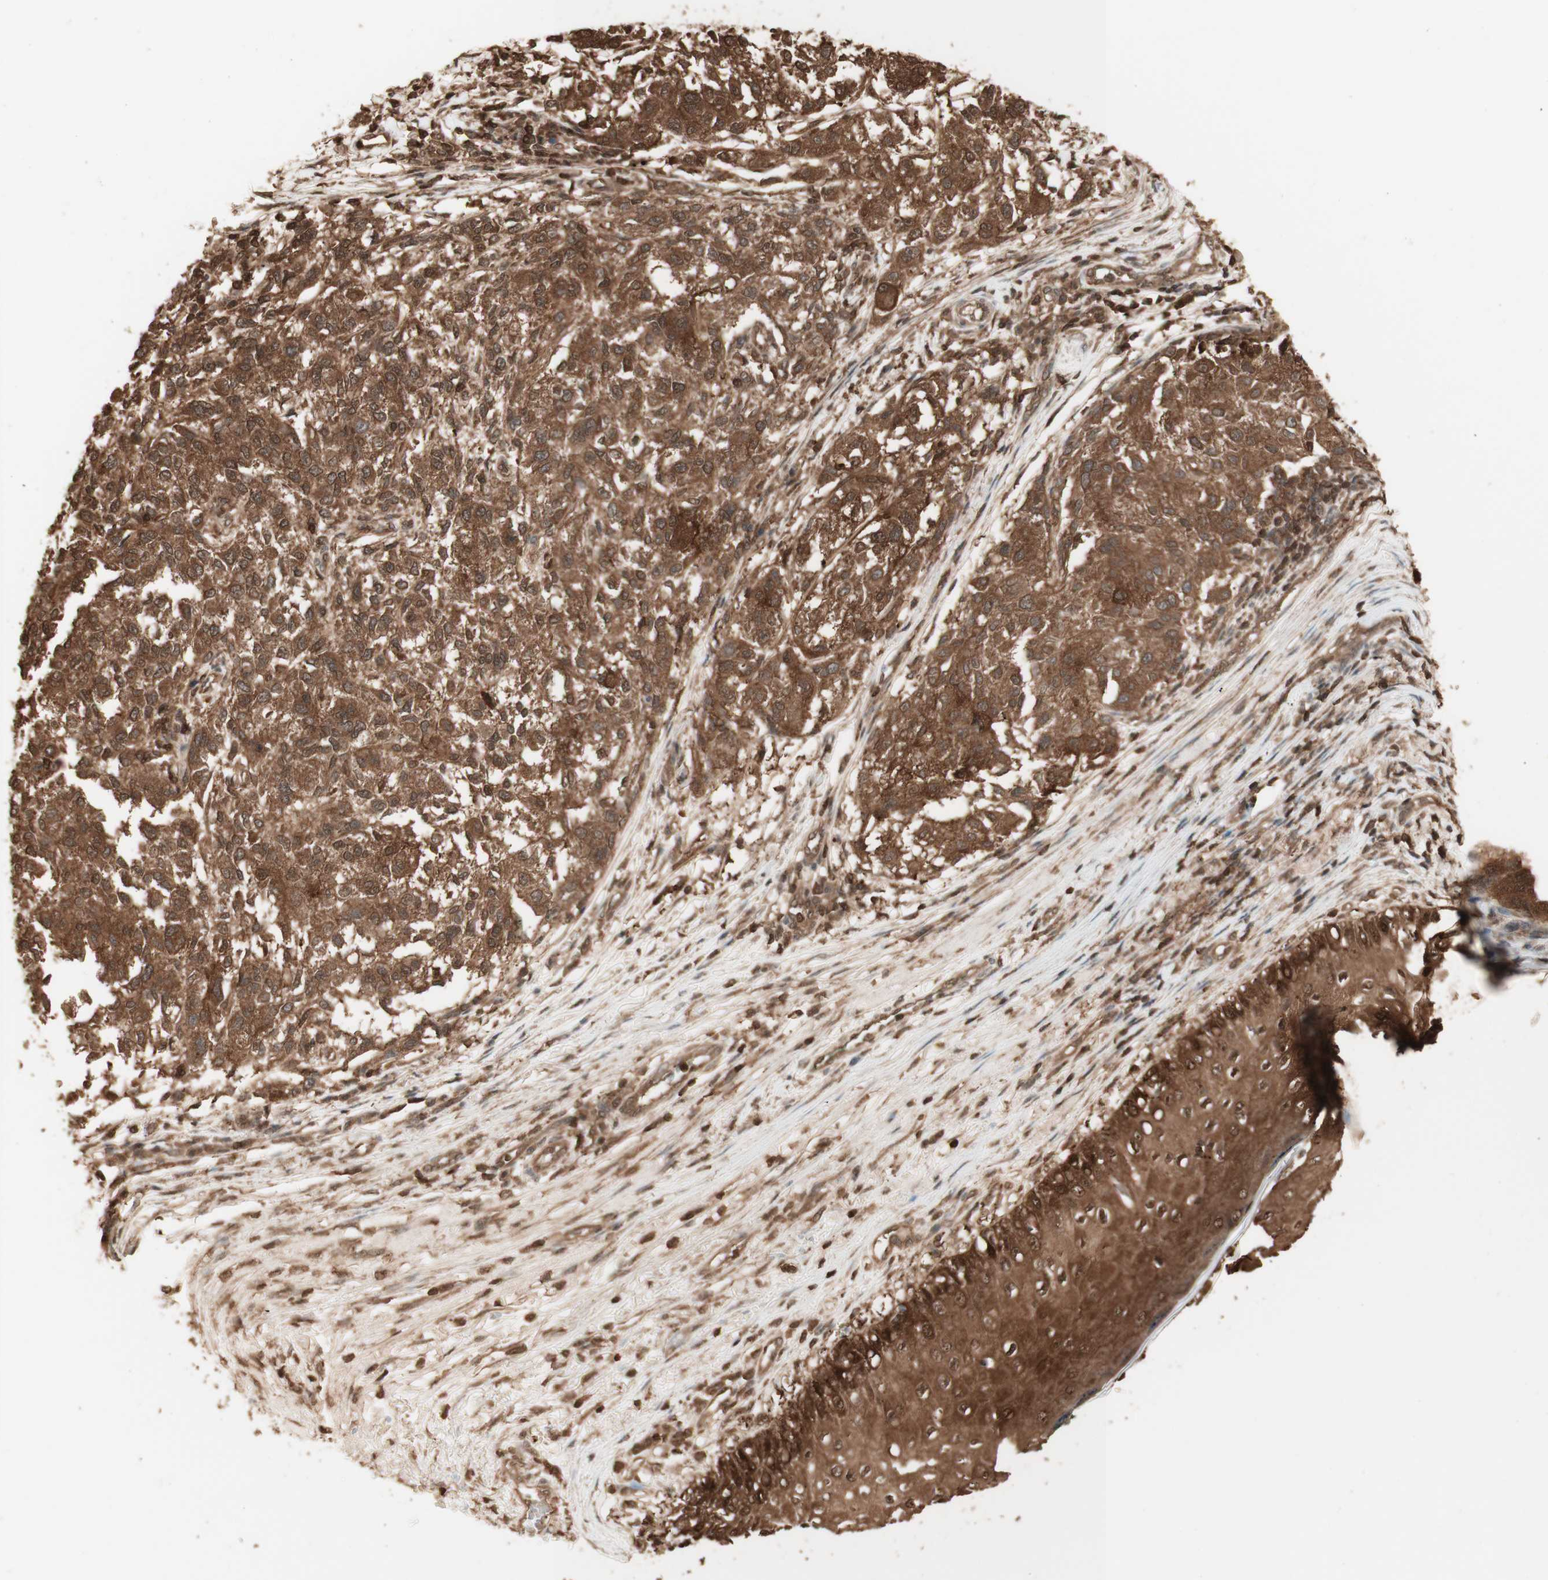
{"staining": {"intensity": "strong", "quantity": ">75%", "location": "cytoplasmic/membranous"}, "tissue": "melanoma", "cell_type": "Tumor cells", "image_type": "cancer", "snomed": [{"axis": "morphology", "description": "Necrosis, NOS"}, {"axis": "morphology", "description": "Malignant melanoma, NOS"}, {"axis": "topography", "description": "Skin"}], "caption": "Tumor cells display high levels of strong cytoplasmic/membranous expression in approximately >75% of cells in human melanoma.", "gene": "YWHAB", "patient": {"sex": "female", "age": 87}}